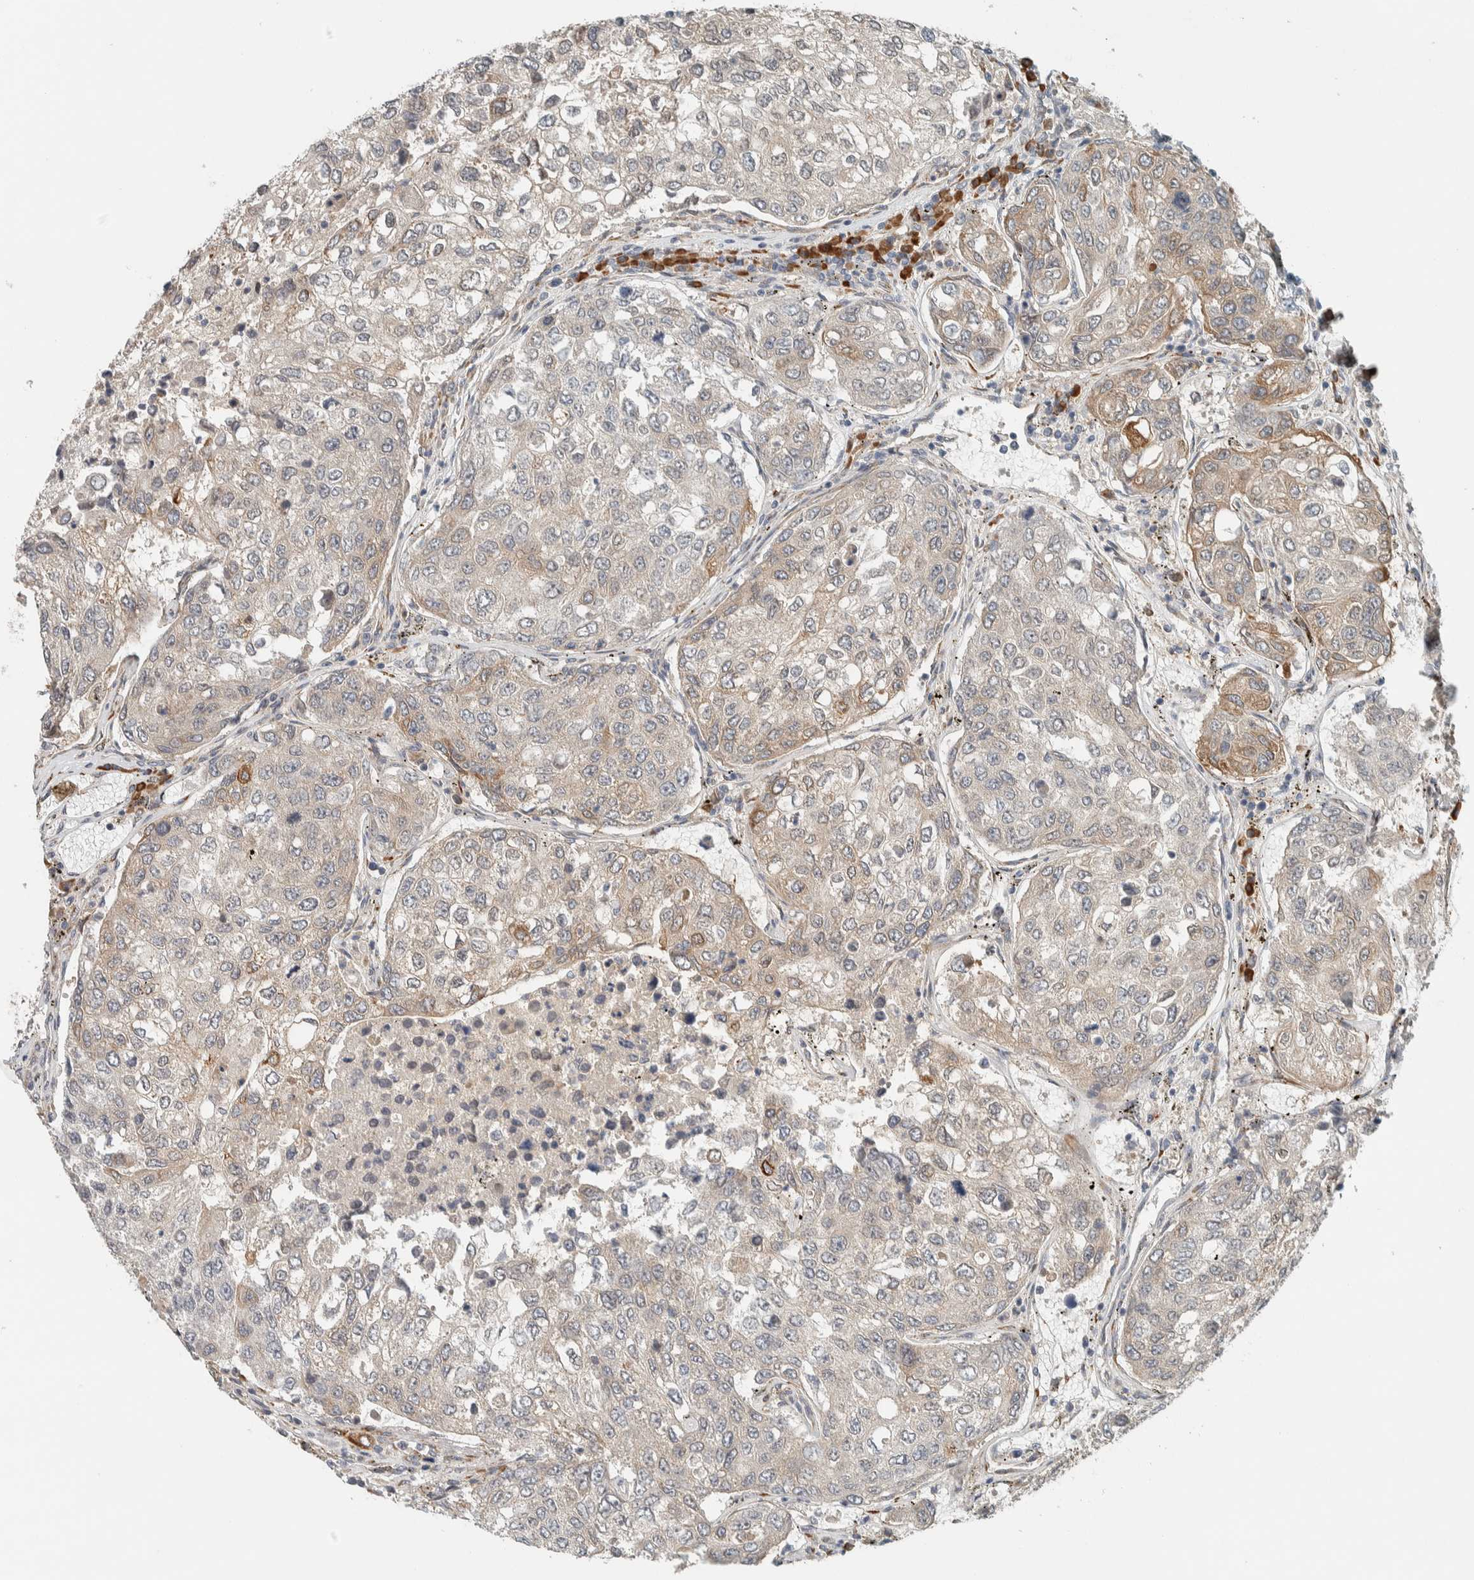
{"staining": {"intensity": "weak", "quantity": "25%-75%", "location": "cytoplasmic/membranous"}, "tissue": "urothelial cancer", "cell_type": "Tumor cells", "image_type": "cancer", "snomed": [{"axis": "morphology", "description": "Urothelial carcinoma, High grade"}, {"axis": "topography", "description": "Lymph node"}, {"axis": "topography", "description": "Urinary bladder"}], "caption": "This histopathology image exhibits immunohistochemistry (IHC) staining of urothelial cancer, with low weak cytoplasmic/membranous positivity in approximately 25%-75% of tumor cells.", "gene": "CTBP2", "patient": {"sex": "male", "age": 51}}